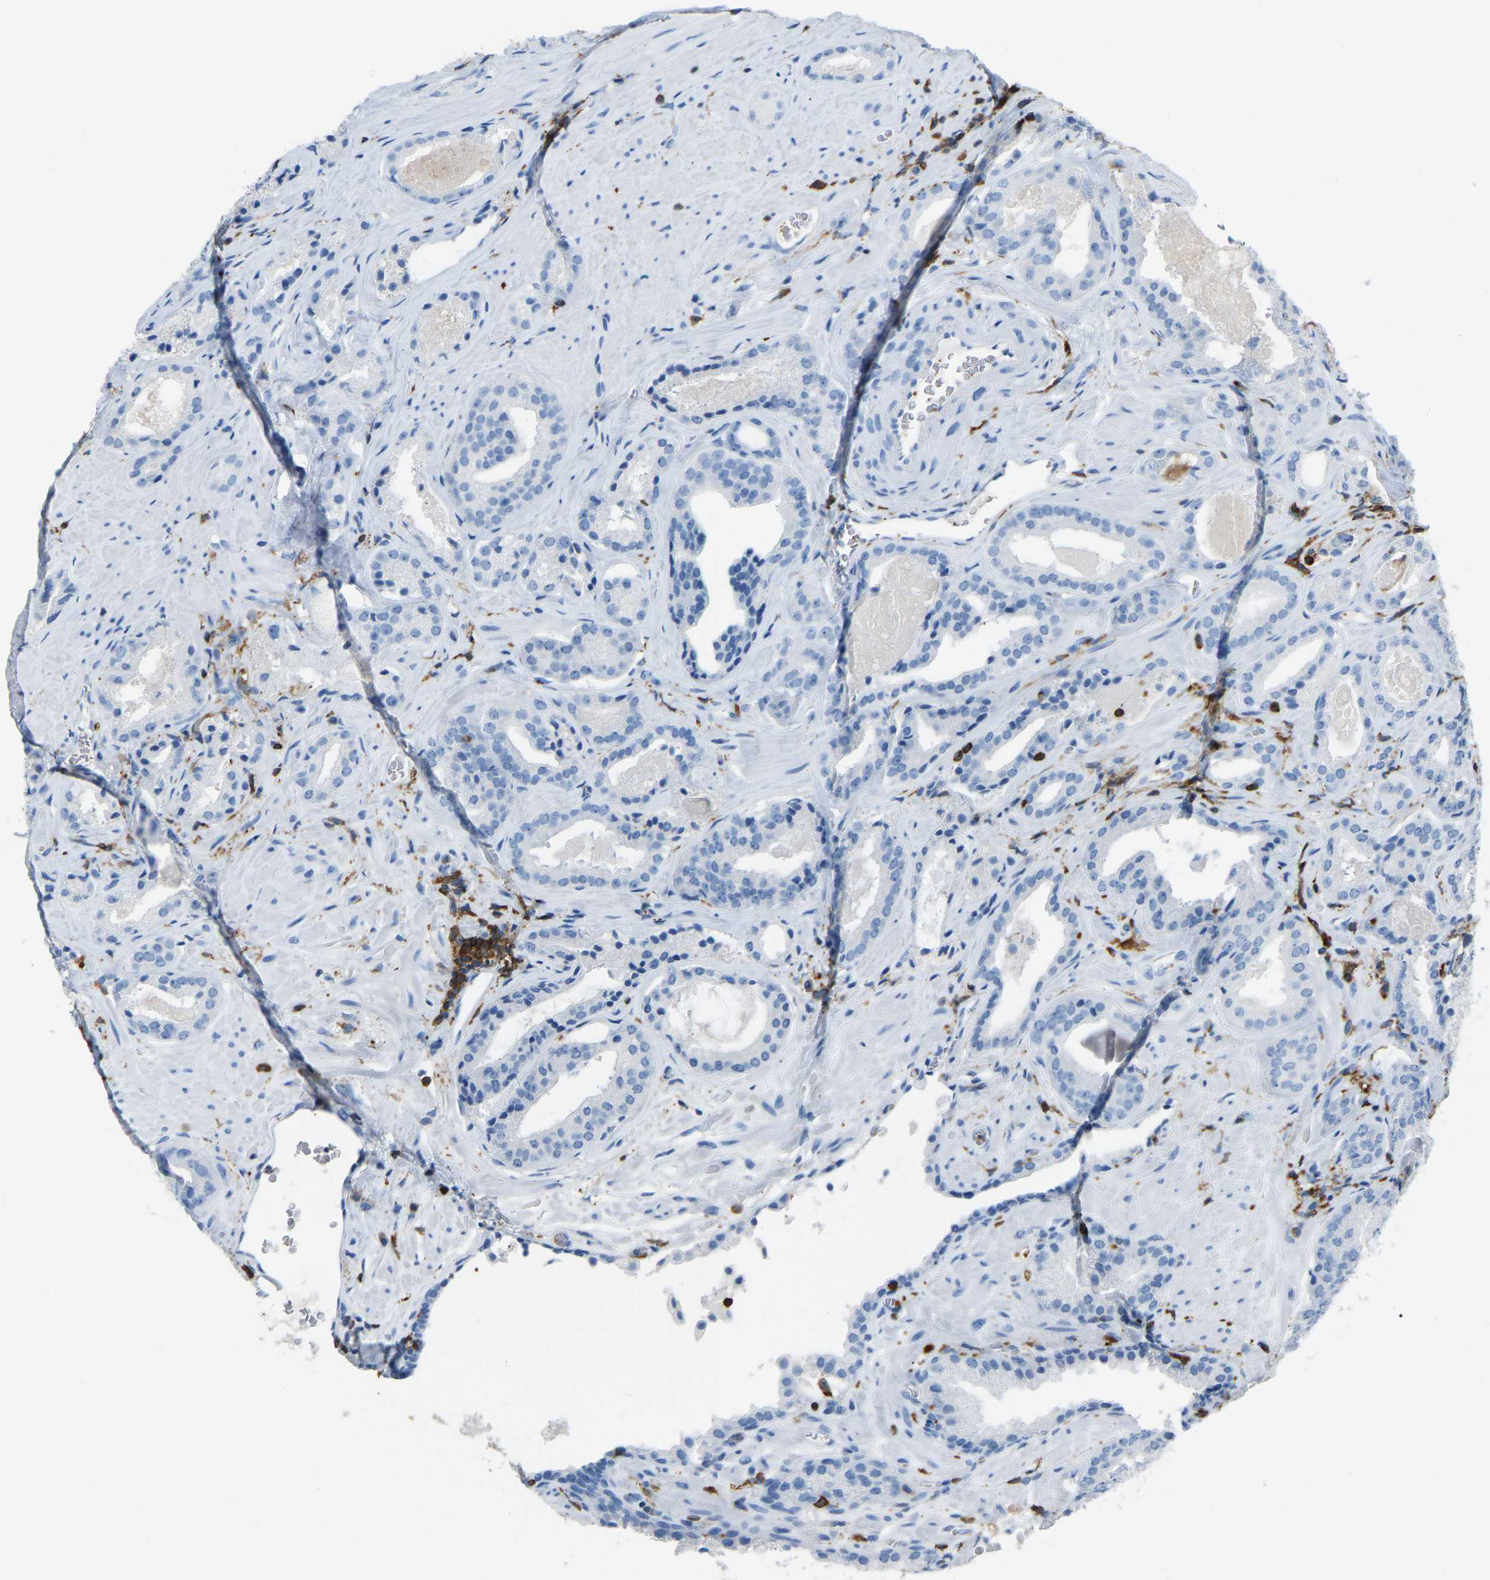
{"staining": {"intensity": "negative", "quantity": "none", "location": "none"}, "tissue": "prostate cancer", "cell_type": "Tumor cells", "image_type": "cancer", "snomed": [{"axis": "morphology", "description": "Adenocarcinoma, Low grade"}, {"axis": "topography", "description": "Prostate"}], "caption": "This image is of prostate cancer (low-grade adenocarcinoma) stained with immunohistochemistry to label a protein in brown with the nuclei are counter-stained blue. There is no staining in tumor cells.", "gene": "ARHGAP45", "patient": {"sex": "male", "age": 71}}